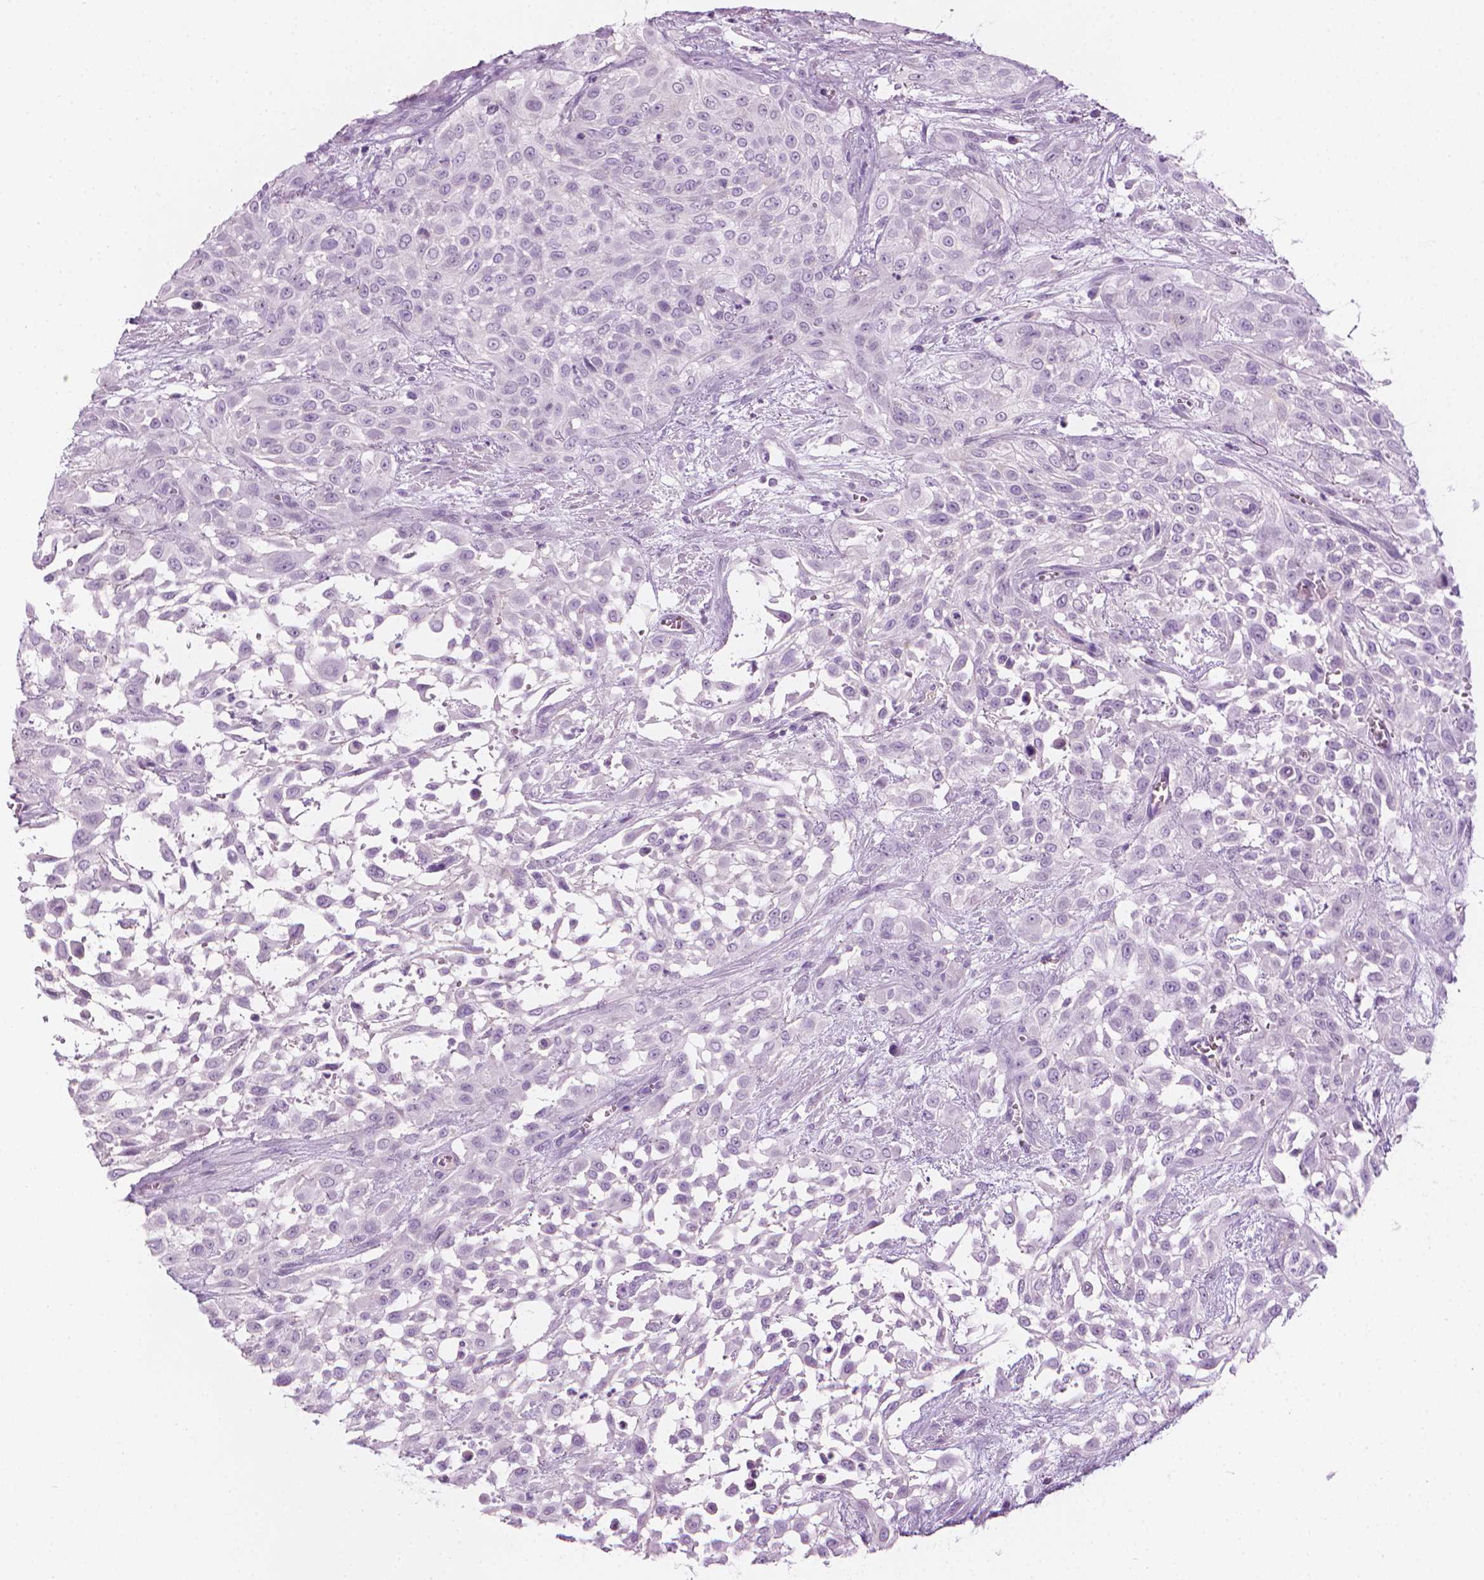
{"staining": {"intensity": "negative", "quantity": "none", "location": "none"}, "tissue": "urothelial cancer", "cell_type": "Tumor cells", "image_type": "cancer", "snomed": [{"axis": "morphology", "description": "Urothelial carcinoma, High grade"}, {"axis": "topography", "description": "Urinary bladder"}], "caption": "The immunohistochemistry (IHC) histopathology image has no significant staining in tumor cells of high-grade urothelial carcinoma tissue.", "gene": "SCG3", "patient": {"sex": "male", "age": 57}}